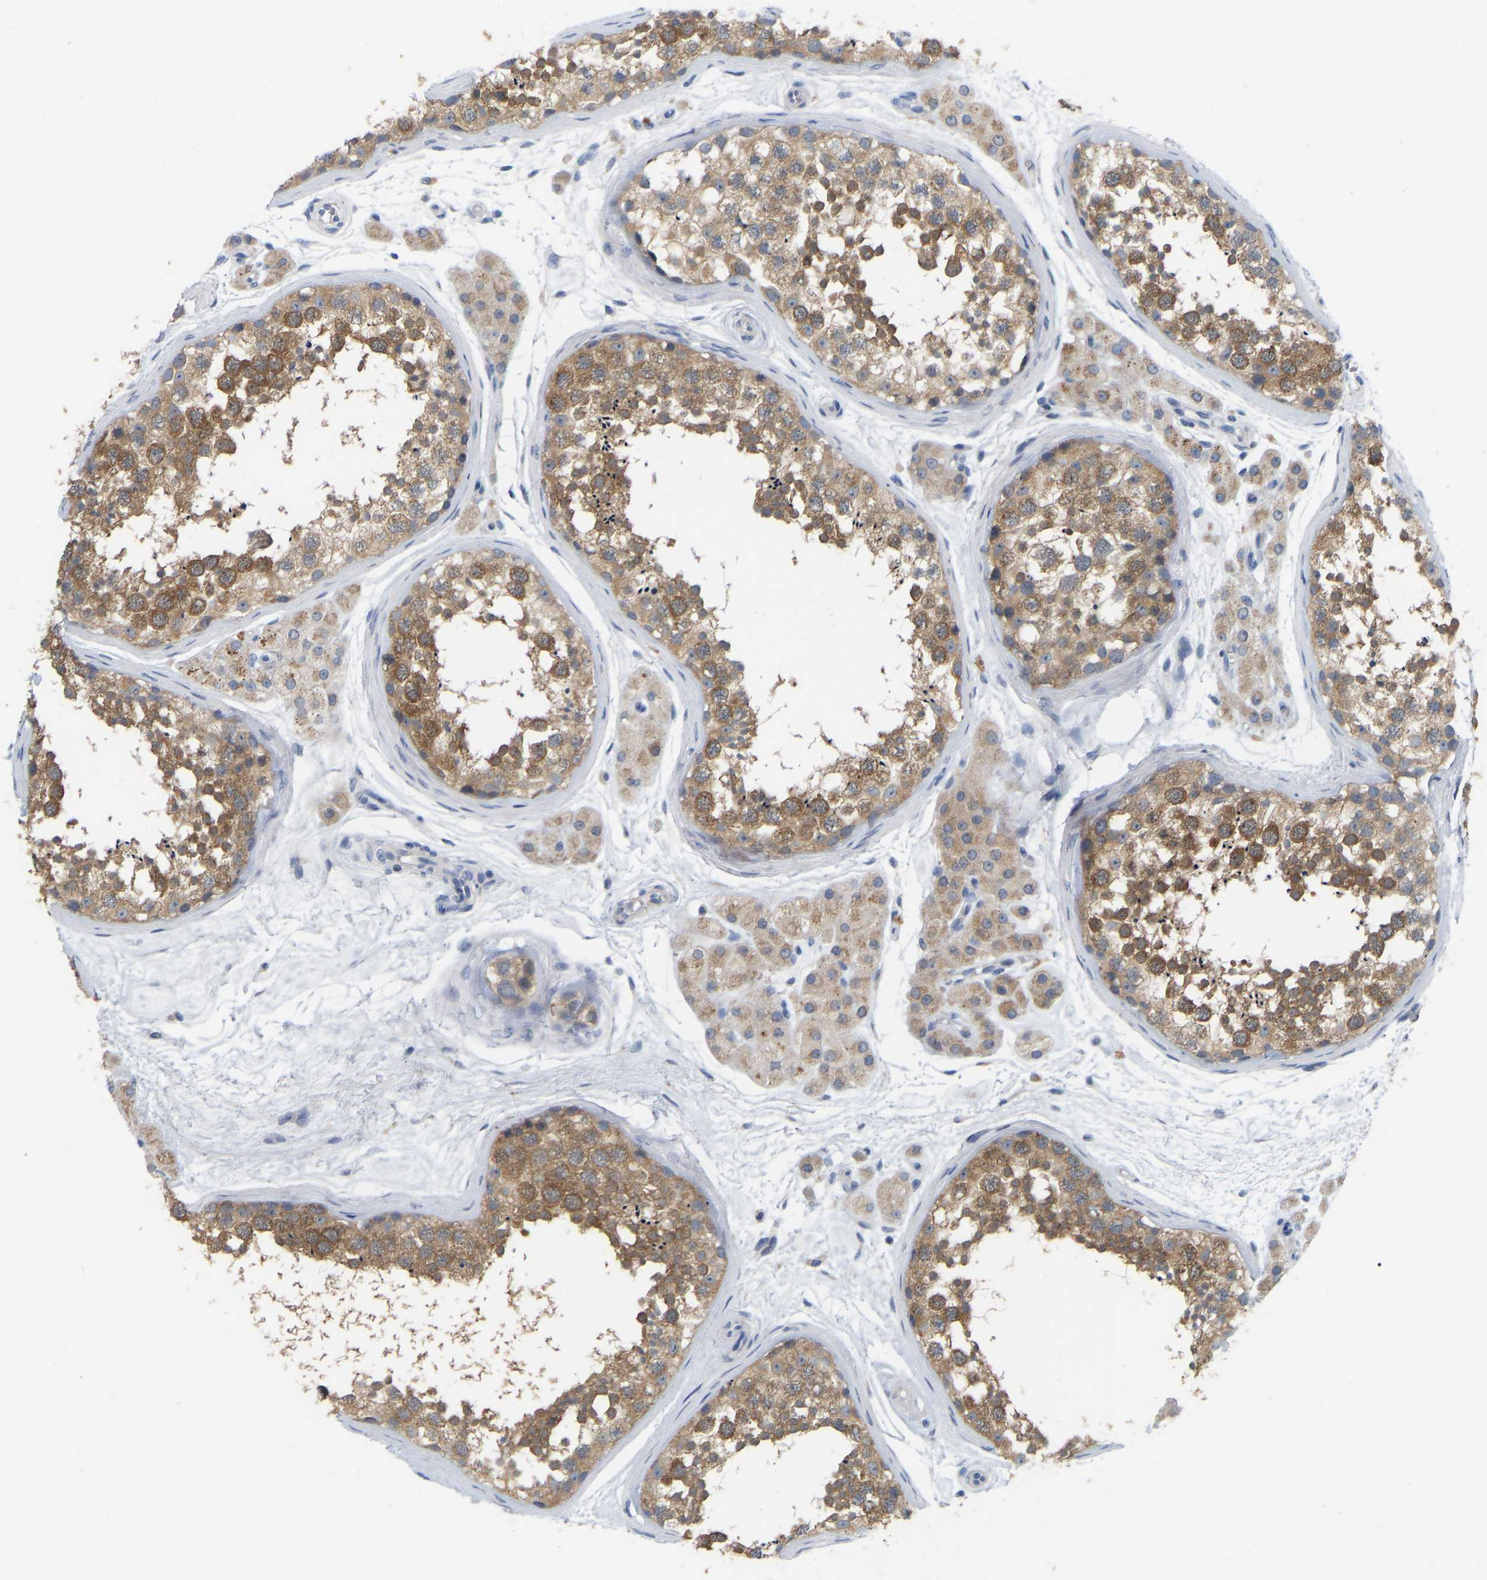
{"staining": {"intensity": "strong", "quantity": "25%-75%", "location": "cytoplasmic/membranous"}, "tissue": "testis", "cell_type": "Cells in seminiferous ducts", "image_type": "normal", "snomed": [{"axis": "morphology", "description": "Normal tissue, NOS"}, {"axis": "topography", "description": "Testis"}], "caption": "Testis stained for a protein shows strong cytoplasmic/membranous positivity in cells in seminiferous ducts. Using DAB (brown) and hematoxylin (blue) stains, captured at high magnification using brightfield microscopy.", "gene": "WIPI2", "patient": {"sex": "male", "age": 56}}